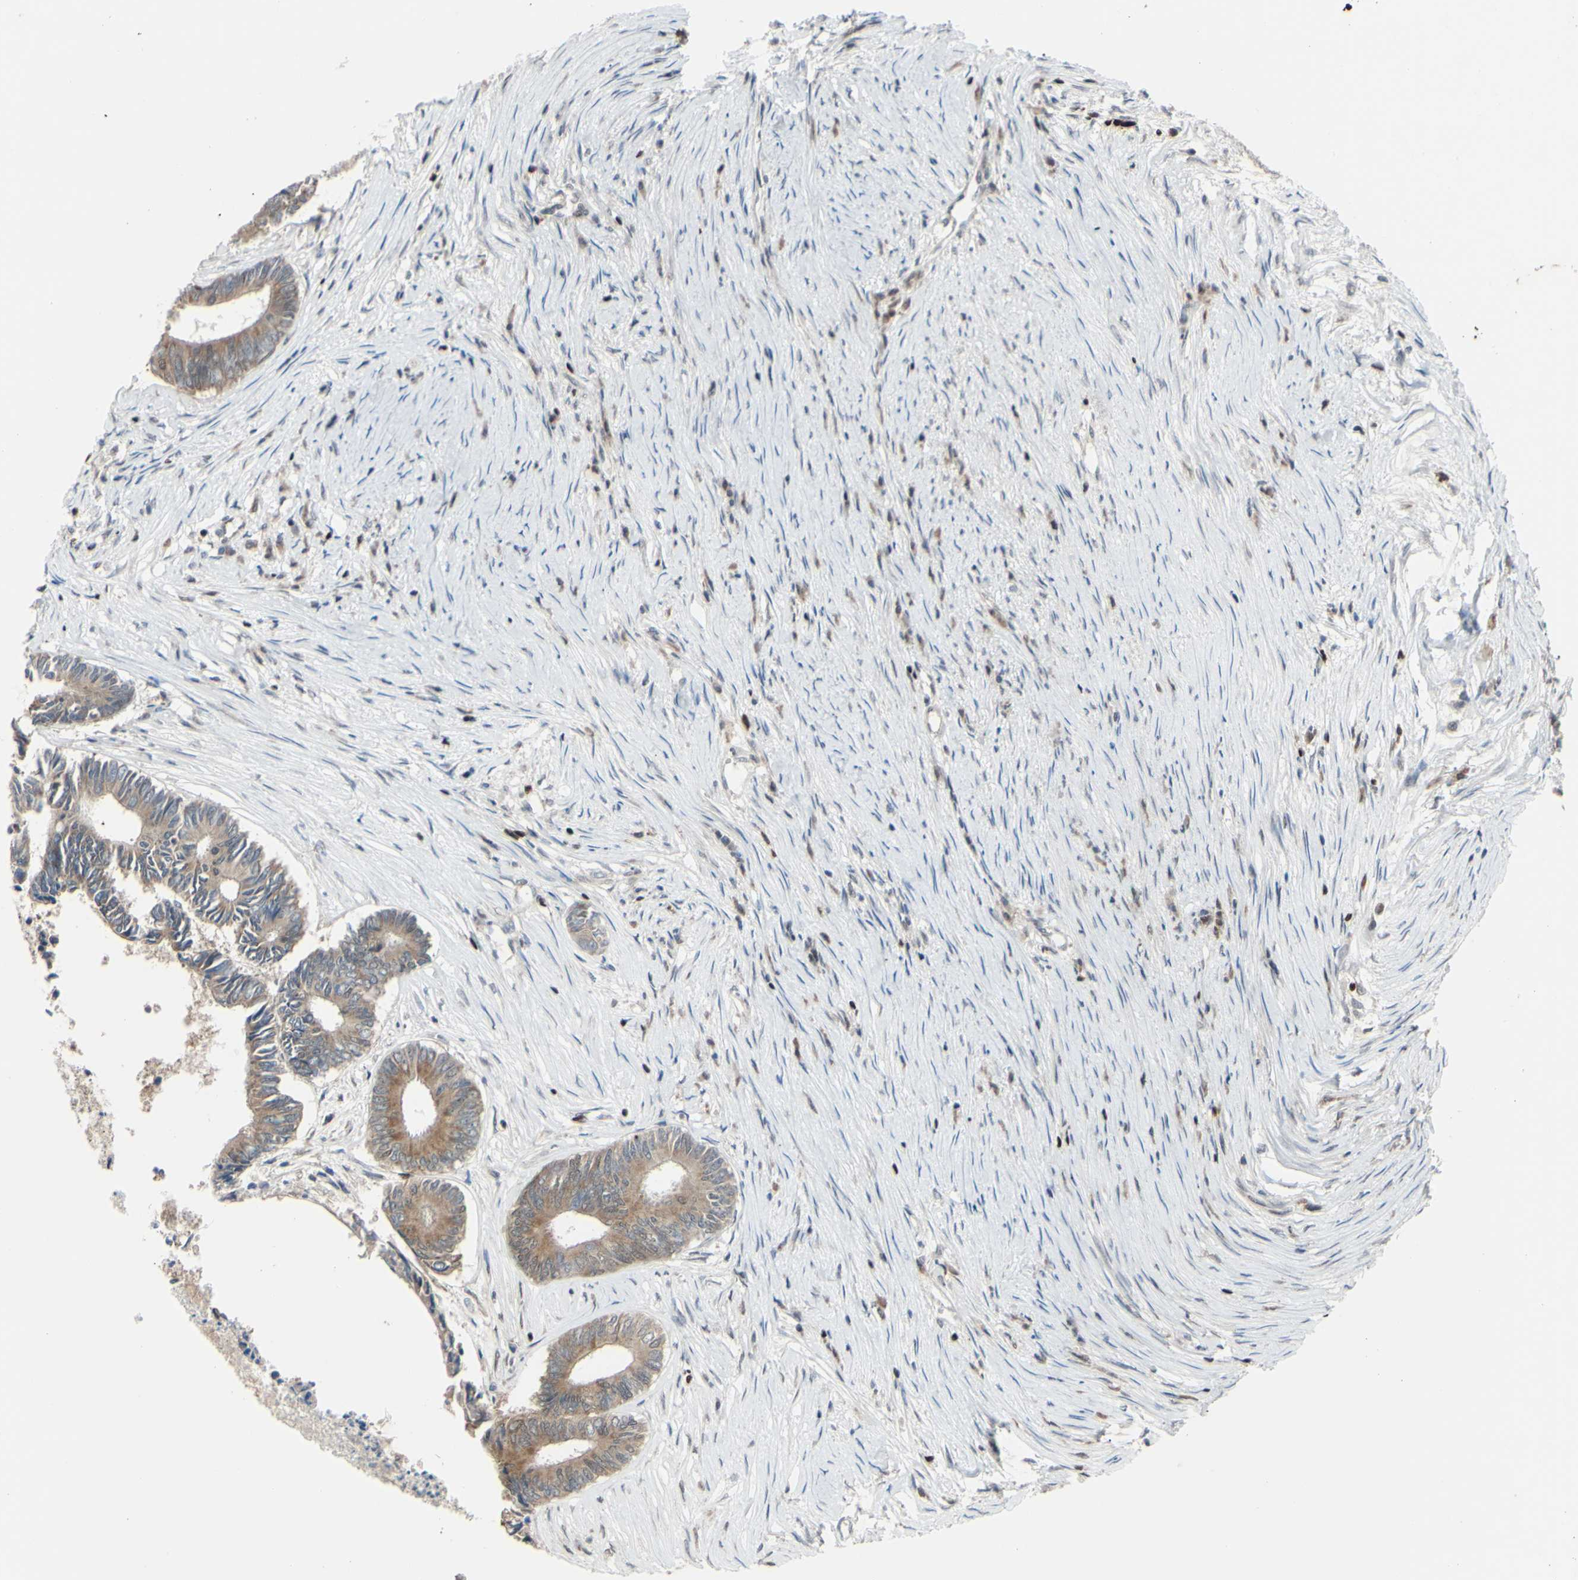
{"staining": {"intensity": "moderate", "quantity": ">75%", "location": "cytoplasmic/membranous,nuclear"}, "tissue": "colorectal cancer", "cell_type": "Tumor cells", "image_type": "cancer", "snomed": [{"axis": "morphology", "description": "Adenocarcinoma, NOS"}, {"axis": "topography", "description": "Rectum"}], "caption": "Immunohistochemistry photomicrograph of neoplastic tissue: colorectal cancer (adenocarcinoma) stained using IHC reveals medium levels of moderate protein expression localized specifically in the cytoplasmic/membranous and nuclear of tumor cells, appearing as a cytoplasmic/membranous and nuclear brown color.", "gene": "SP4", "patient": {"sex": "male", "age": 63}}